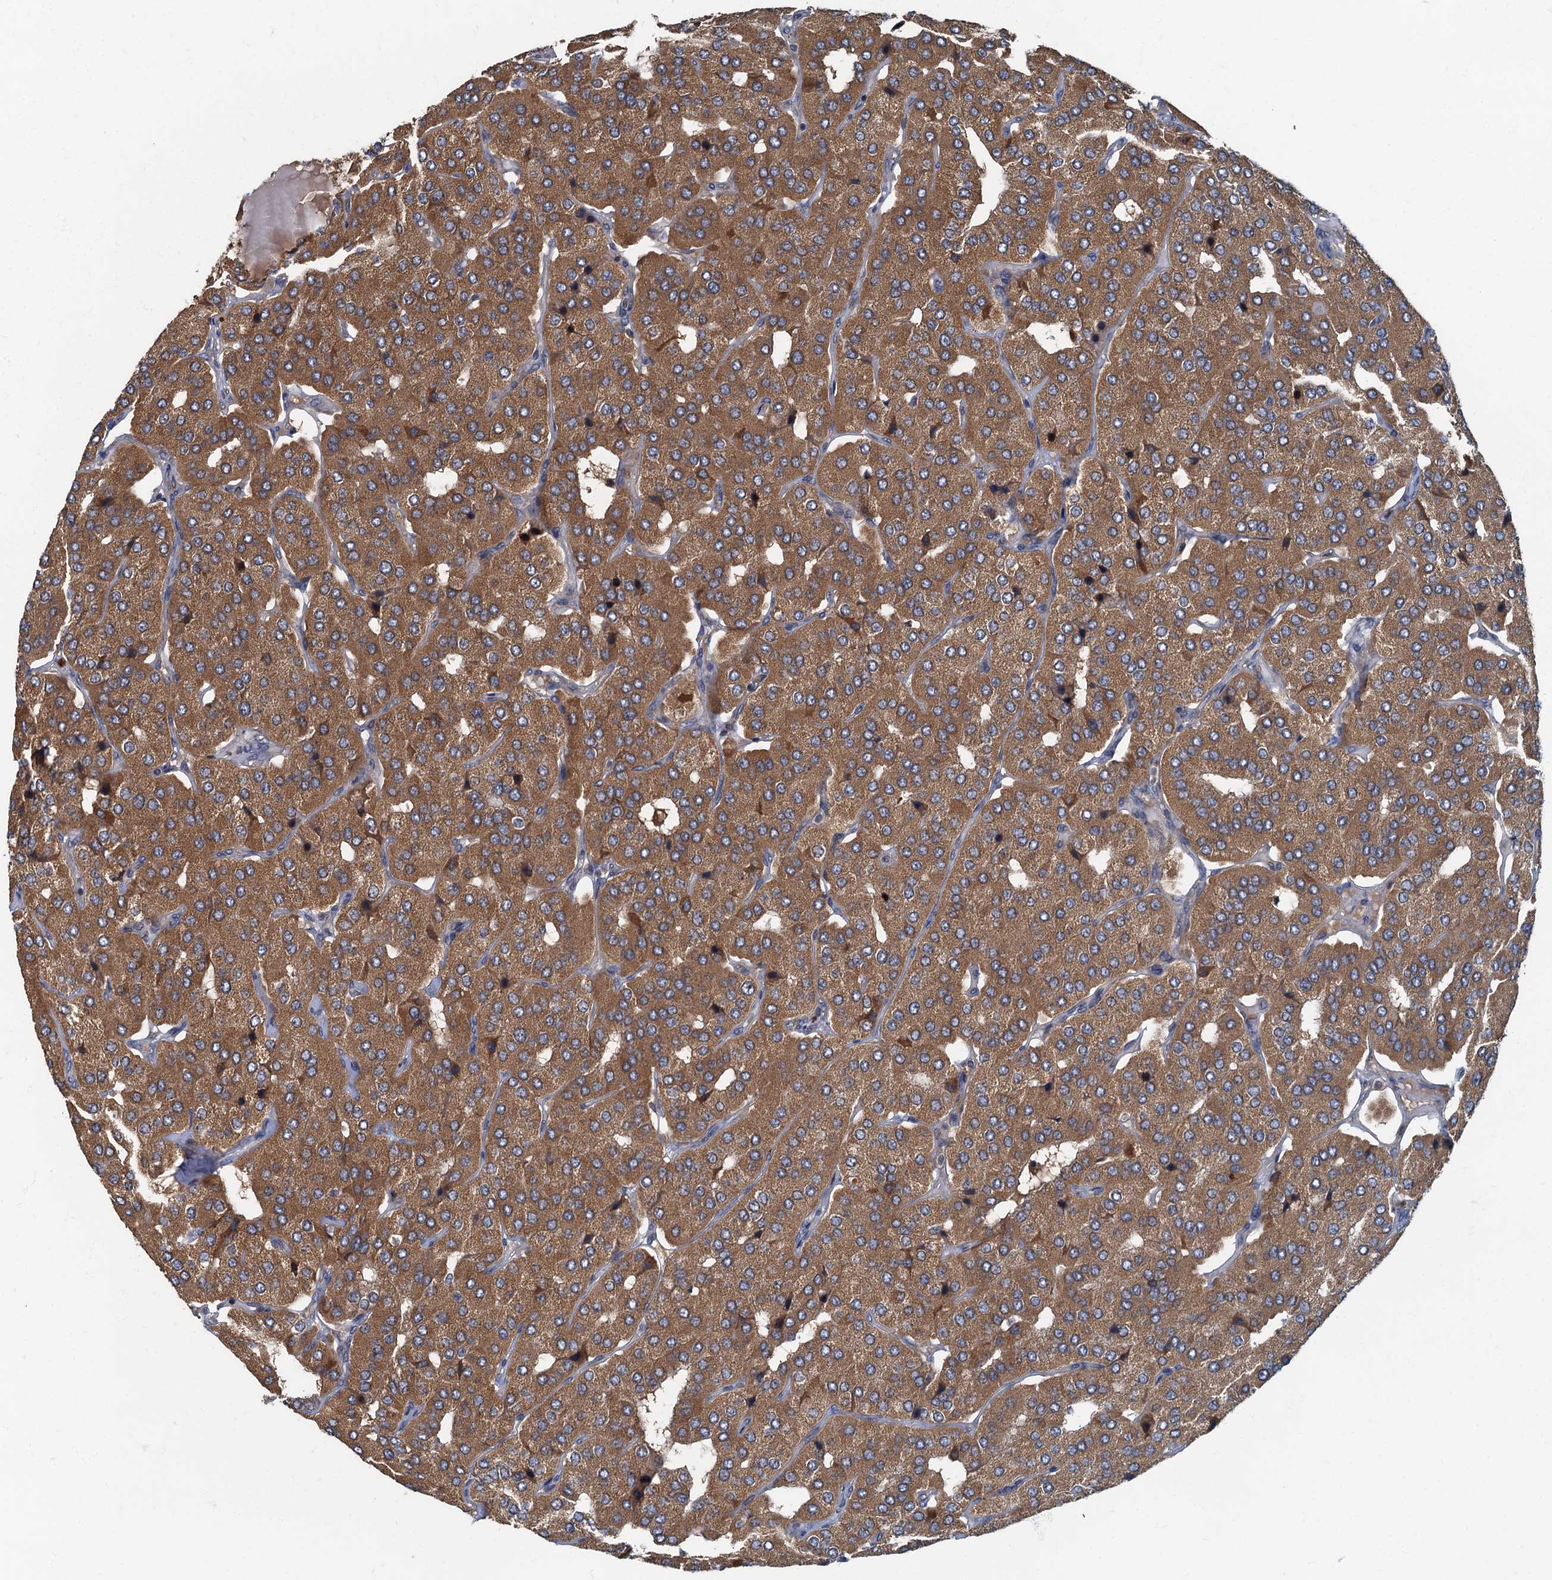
{"staining": {"intensity": "moderate", "quantity": ">75%", "location": "cytoplasmic/membranous"}, "tissue": "parathyroid gland", "cell_type": "Glandular cells", "image_type": "normal", "snomed": [{"axis": "morphology", "description": "Normal tissue, NOS"}, {"axis": "morphology", "description": "Adenoma, NOS"}, {"axis": "topography", "description": "Parathyroid gland"}], "caption": "A brown stain labels moderate cytoplasmic/membranous positivity of a protein in glandular cells of benign human parathyroid gland. Ihc stains the protein in brown and the nuclei are stained blue.", "gene": "WDCP", "patient": {"sex": "female", "age": 86}}